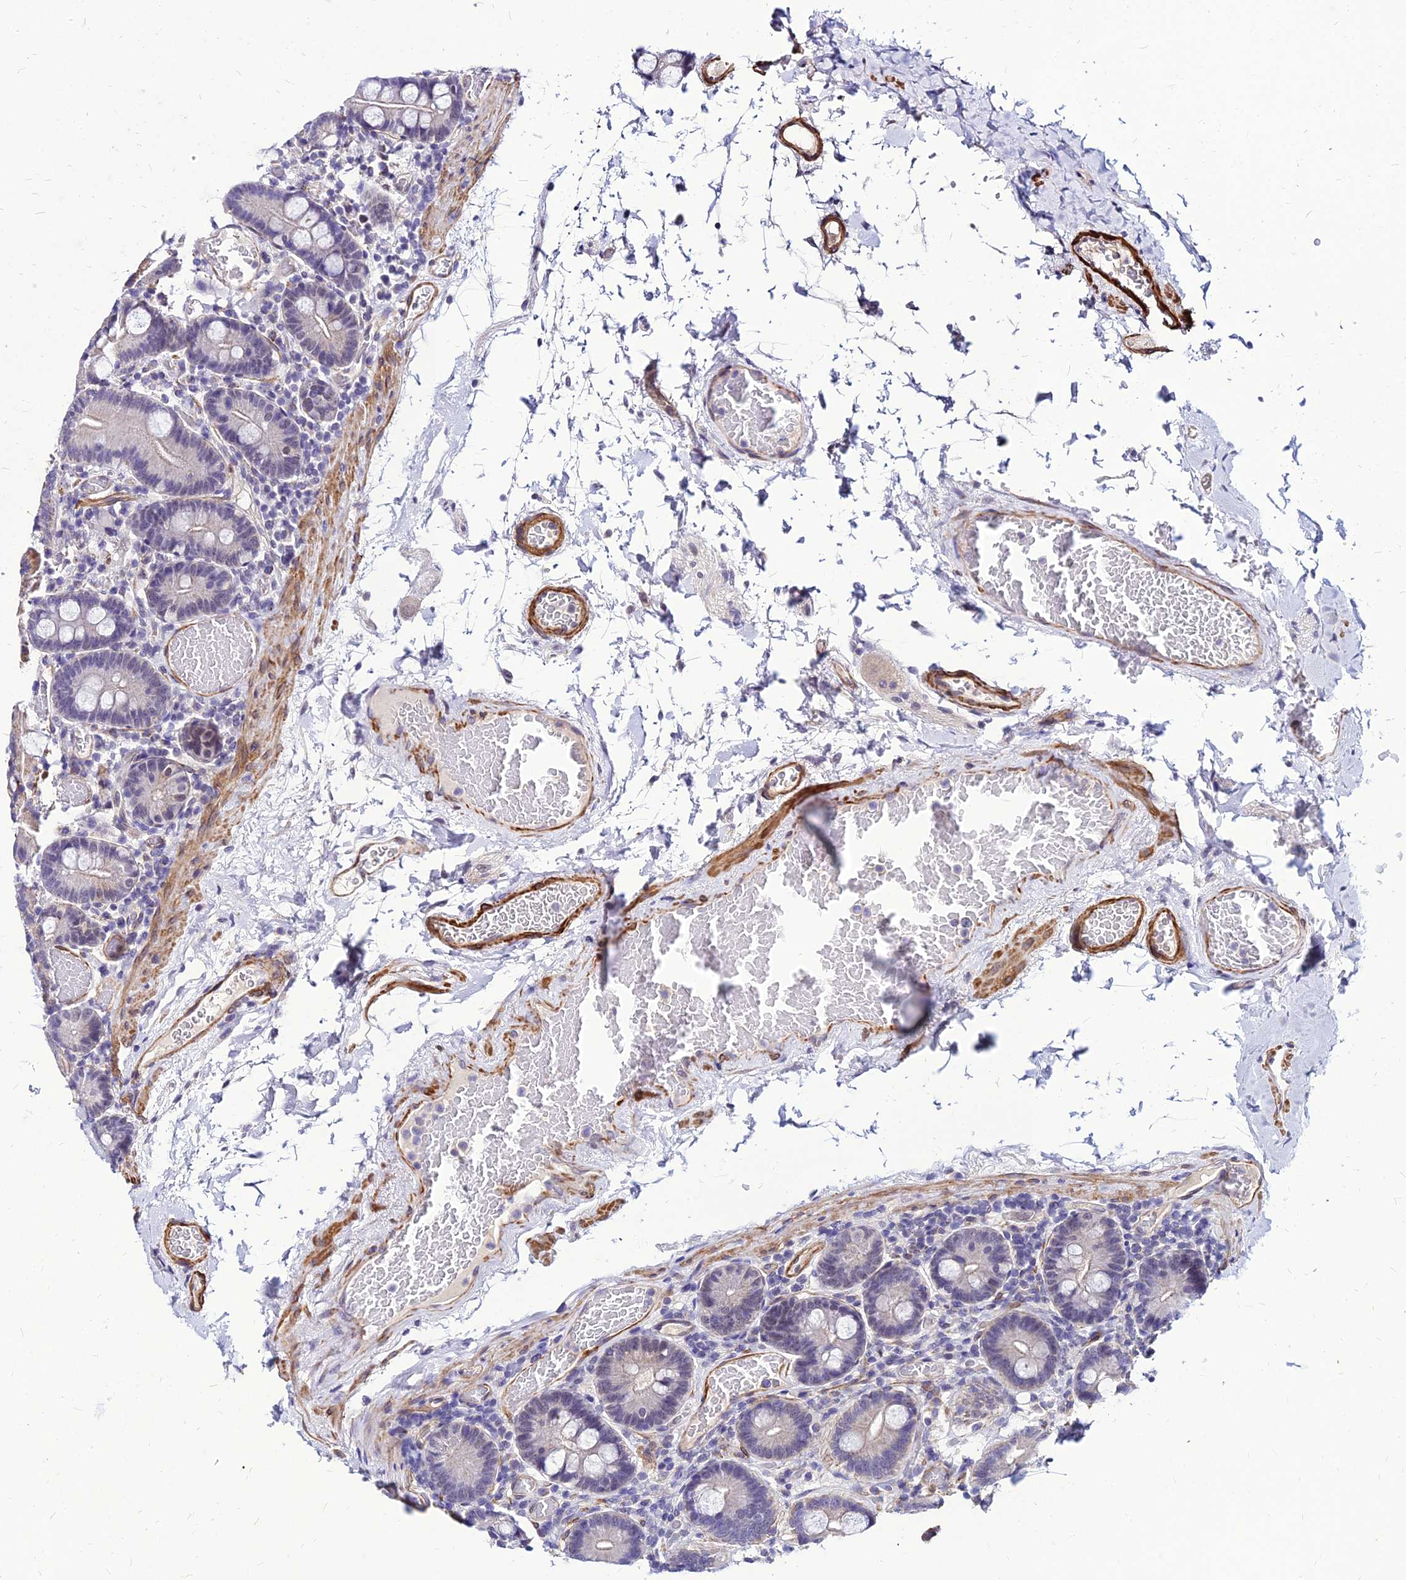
{"staining": {"intensity": "moderate", "quantity": "<25%", "location": "cytoplasmic/membranous"}, "tissue": "duodenum", "cell_type": "Glandular cells", "image_type": "normal", "snomed": [{"axis": "morphology", "description": "Normal tissue, NOS"}, {"axis": "topography", "description": "Duodenum"}], "caption": "Benign duodenum displays moderate cytoplasmic/membranous staining in about <25% of glandular cells, visualized by immunohistochemistry.", "gene": "YEATS2", "patient": {"sex": "male", "age": 55}}